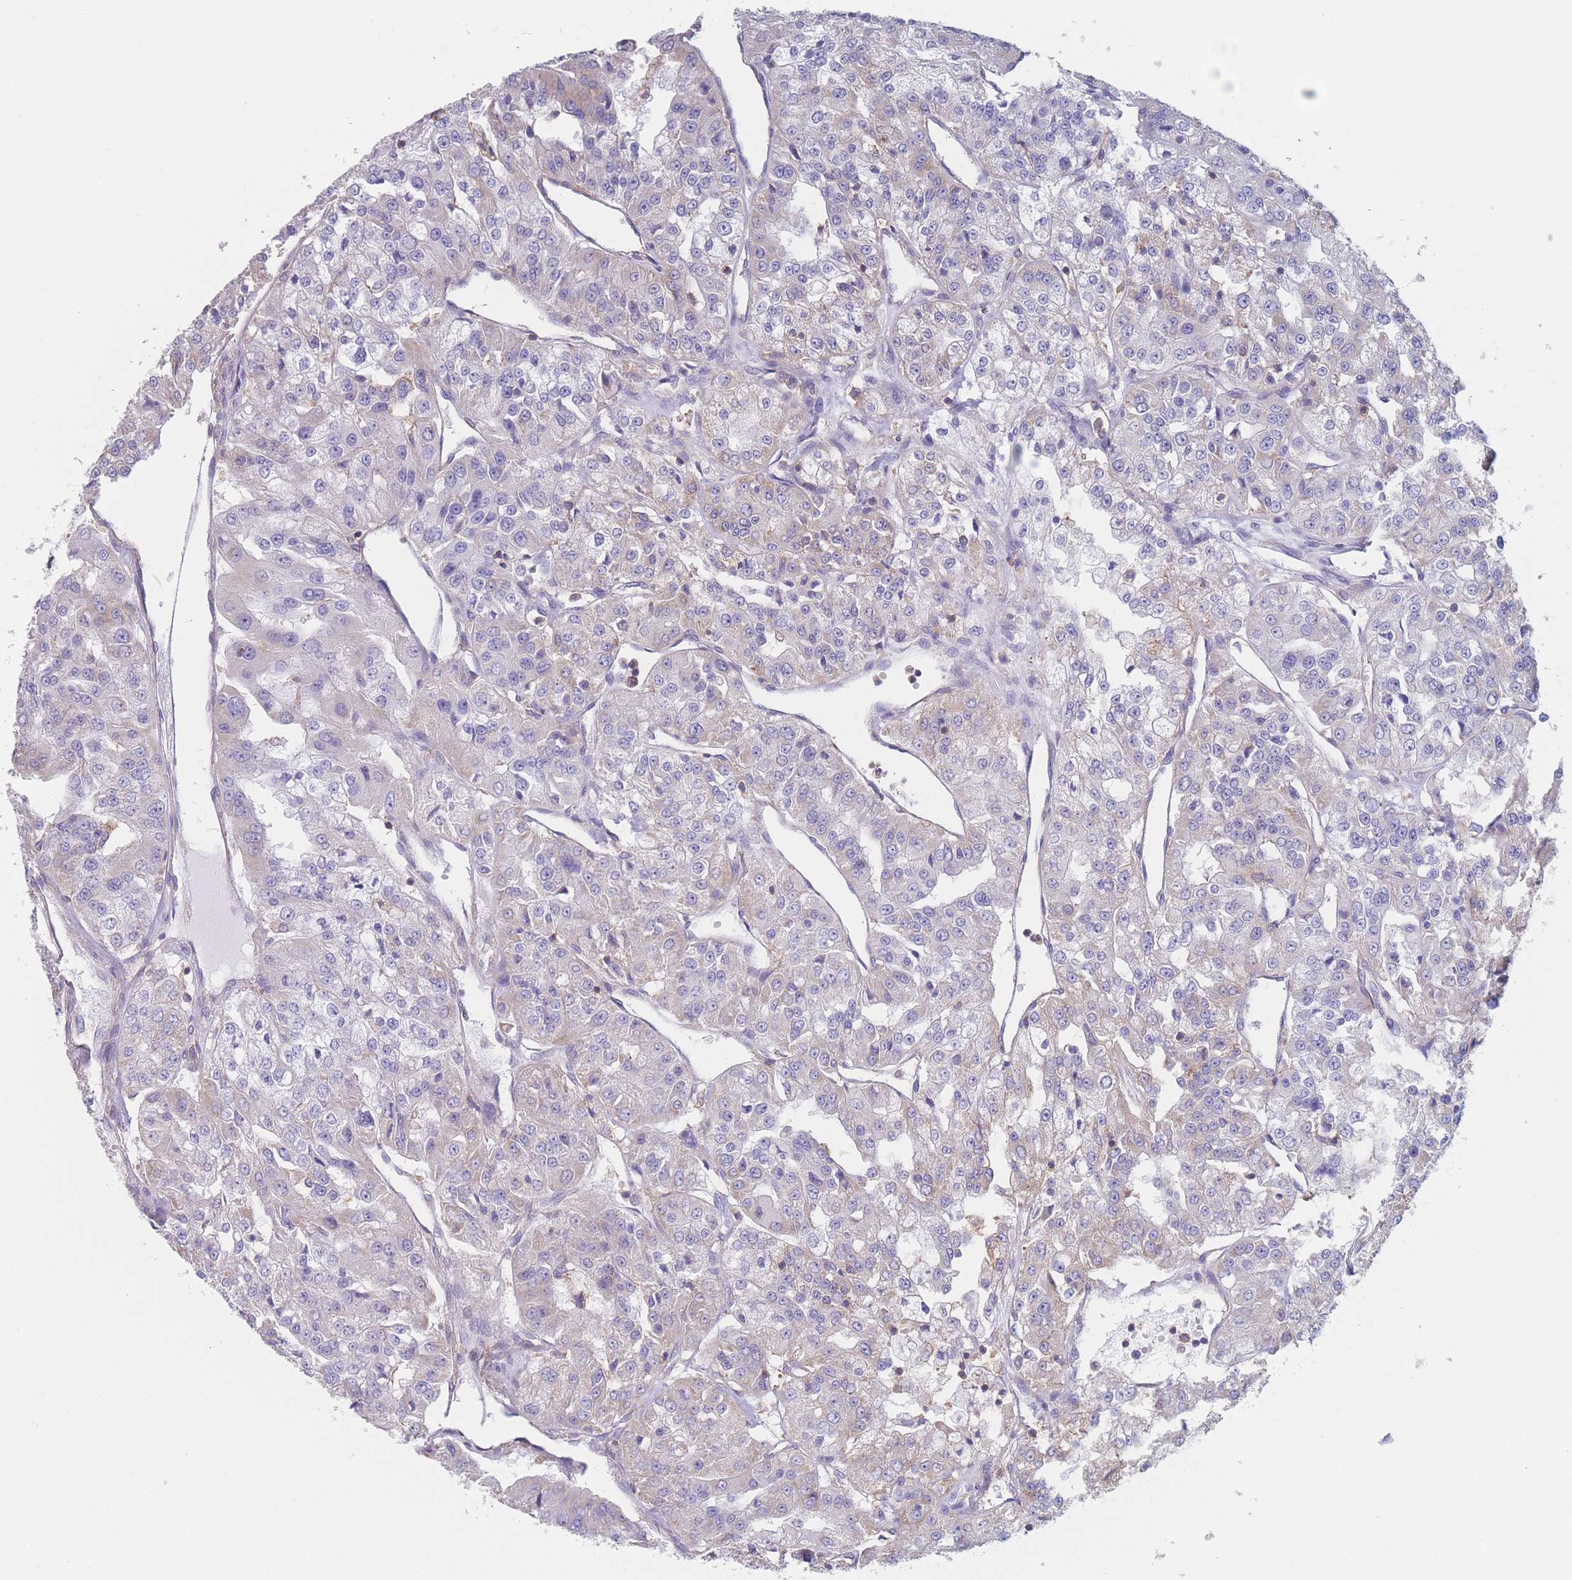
{"staining": {"intensity": "weak", "quantity": "<25%", "location": "cytoplasmic/membranous"}, "tissue": "renal cancer", "cell_type": "Tumor cells", "image_type": "cancer", "snomed": [{"axis": "morphology", "description": "Adenocarcinoma, NOS"}, {"axis": "topography", "description": "Kidney"}], "caption": "This is an IHC histopathology image of renal adenocarcinoma. There is no positivity in tumor cells.", "gene": "ADH1A", "patient": {"sex": "female", "age": 63}}